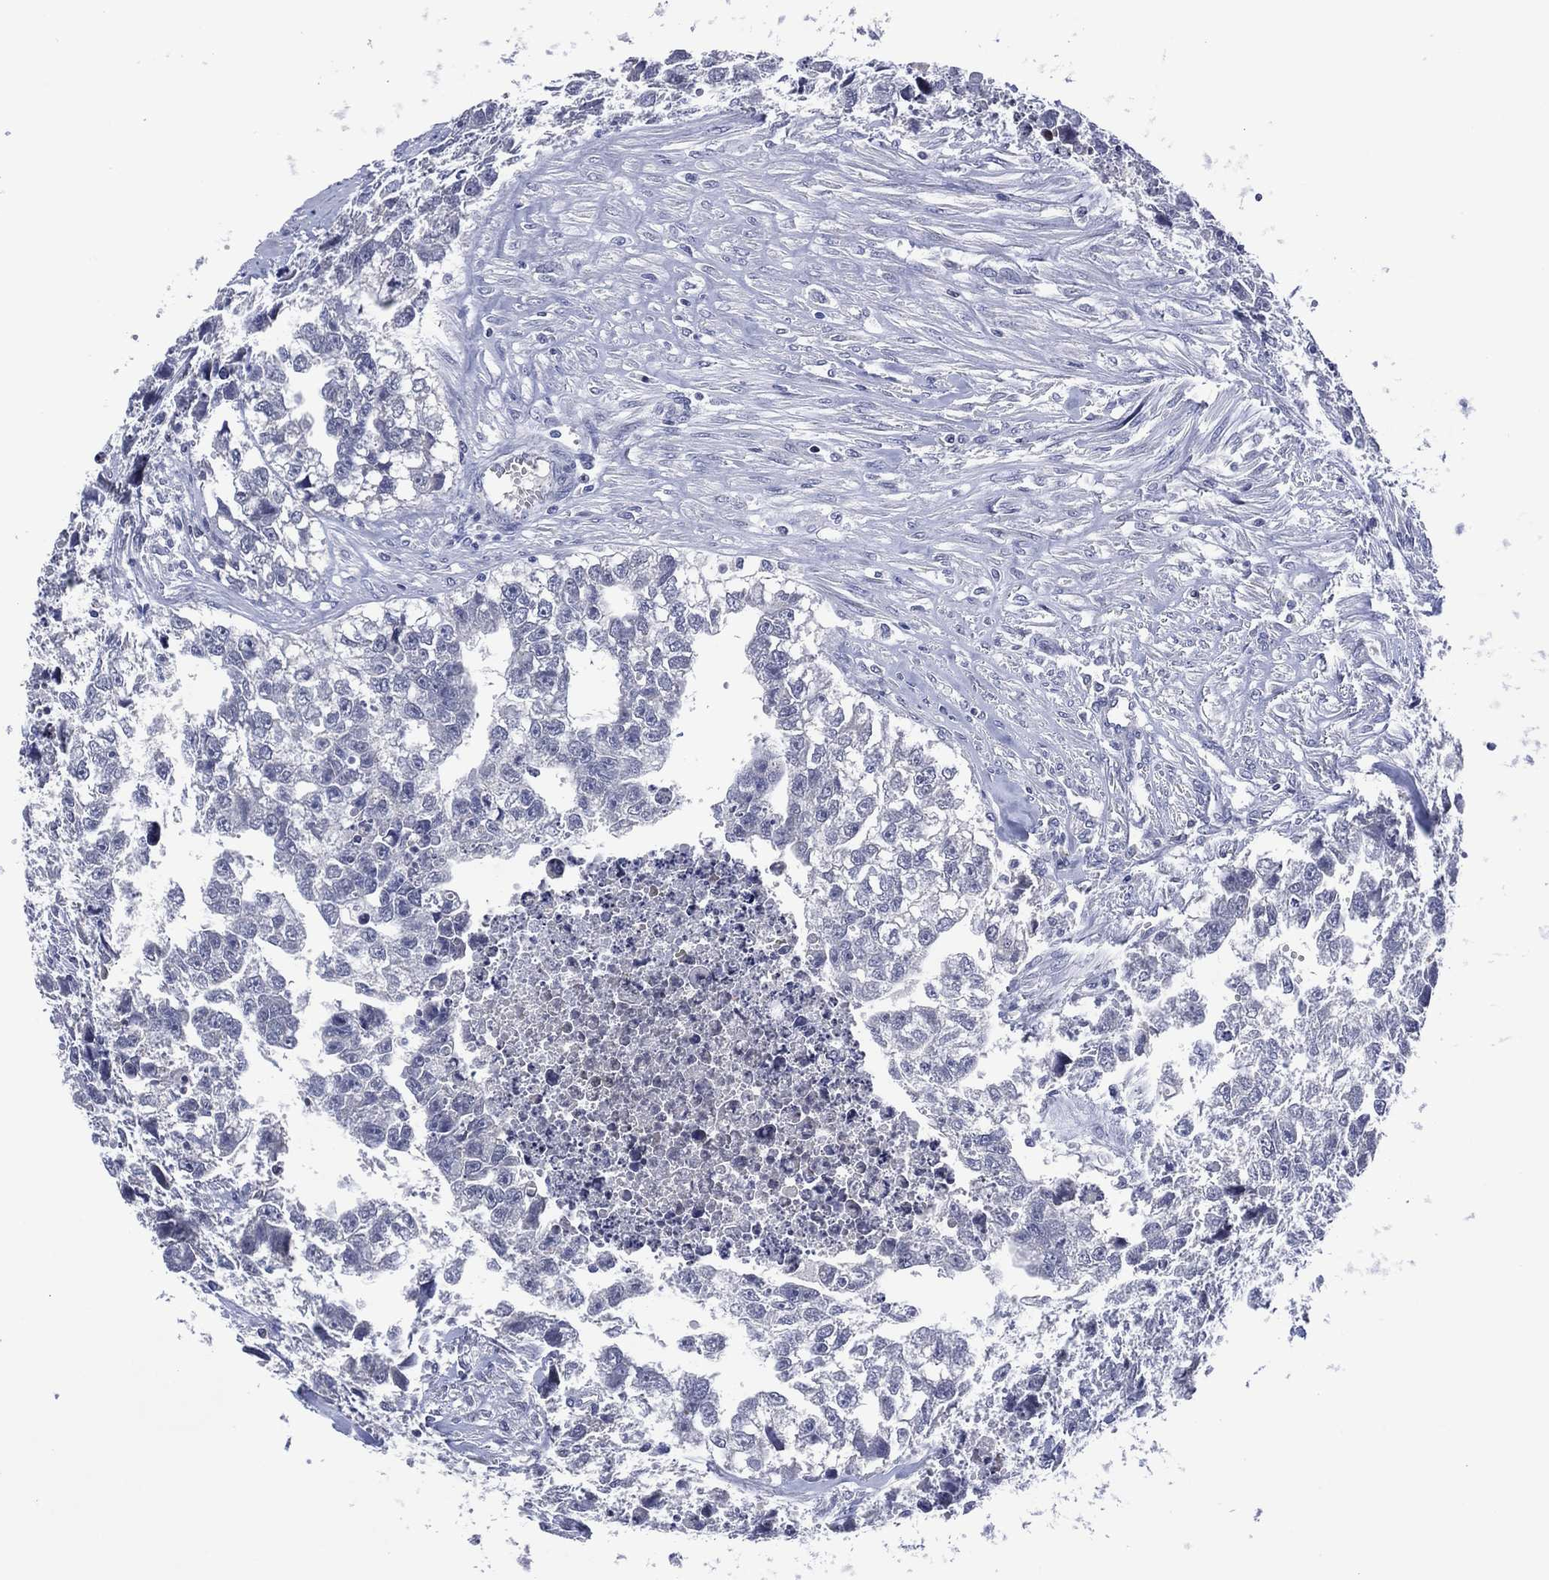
{"staining": {"intensity": "negative", "quantity": "none", "location": "none"}, "tissue": "testis cancer", "cell_type": "Tumor cells", "image_type": "cancer", "snomed": [{"axis": "morphology", "description": "Carcinoma, Embryonal, NOS"}, {"axis": "morphology", "description": "Teratoma, malignant, NOS"}, {"axis": "topography", "description": "Testis"}], "caption": "High power microscopy micrograph of an immunohistochemistry photomicrograph of testis teratoma (malignant), revealing no significant expression in tumor cells. (DAB IHC visualized using brightfield microscopy, high magnification).", "gene": "USP26", "patient": {"sex": "male", "age": 44}}